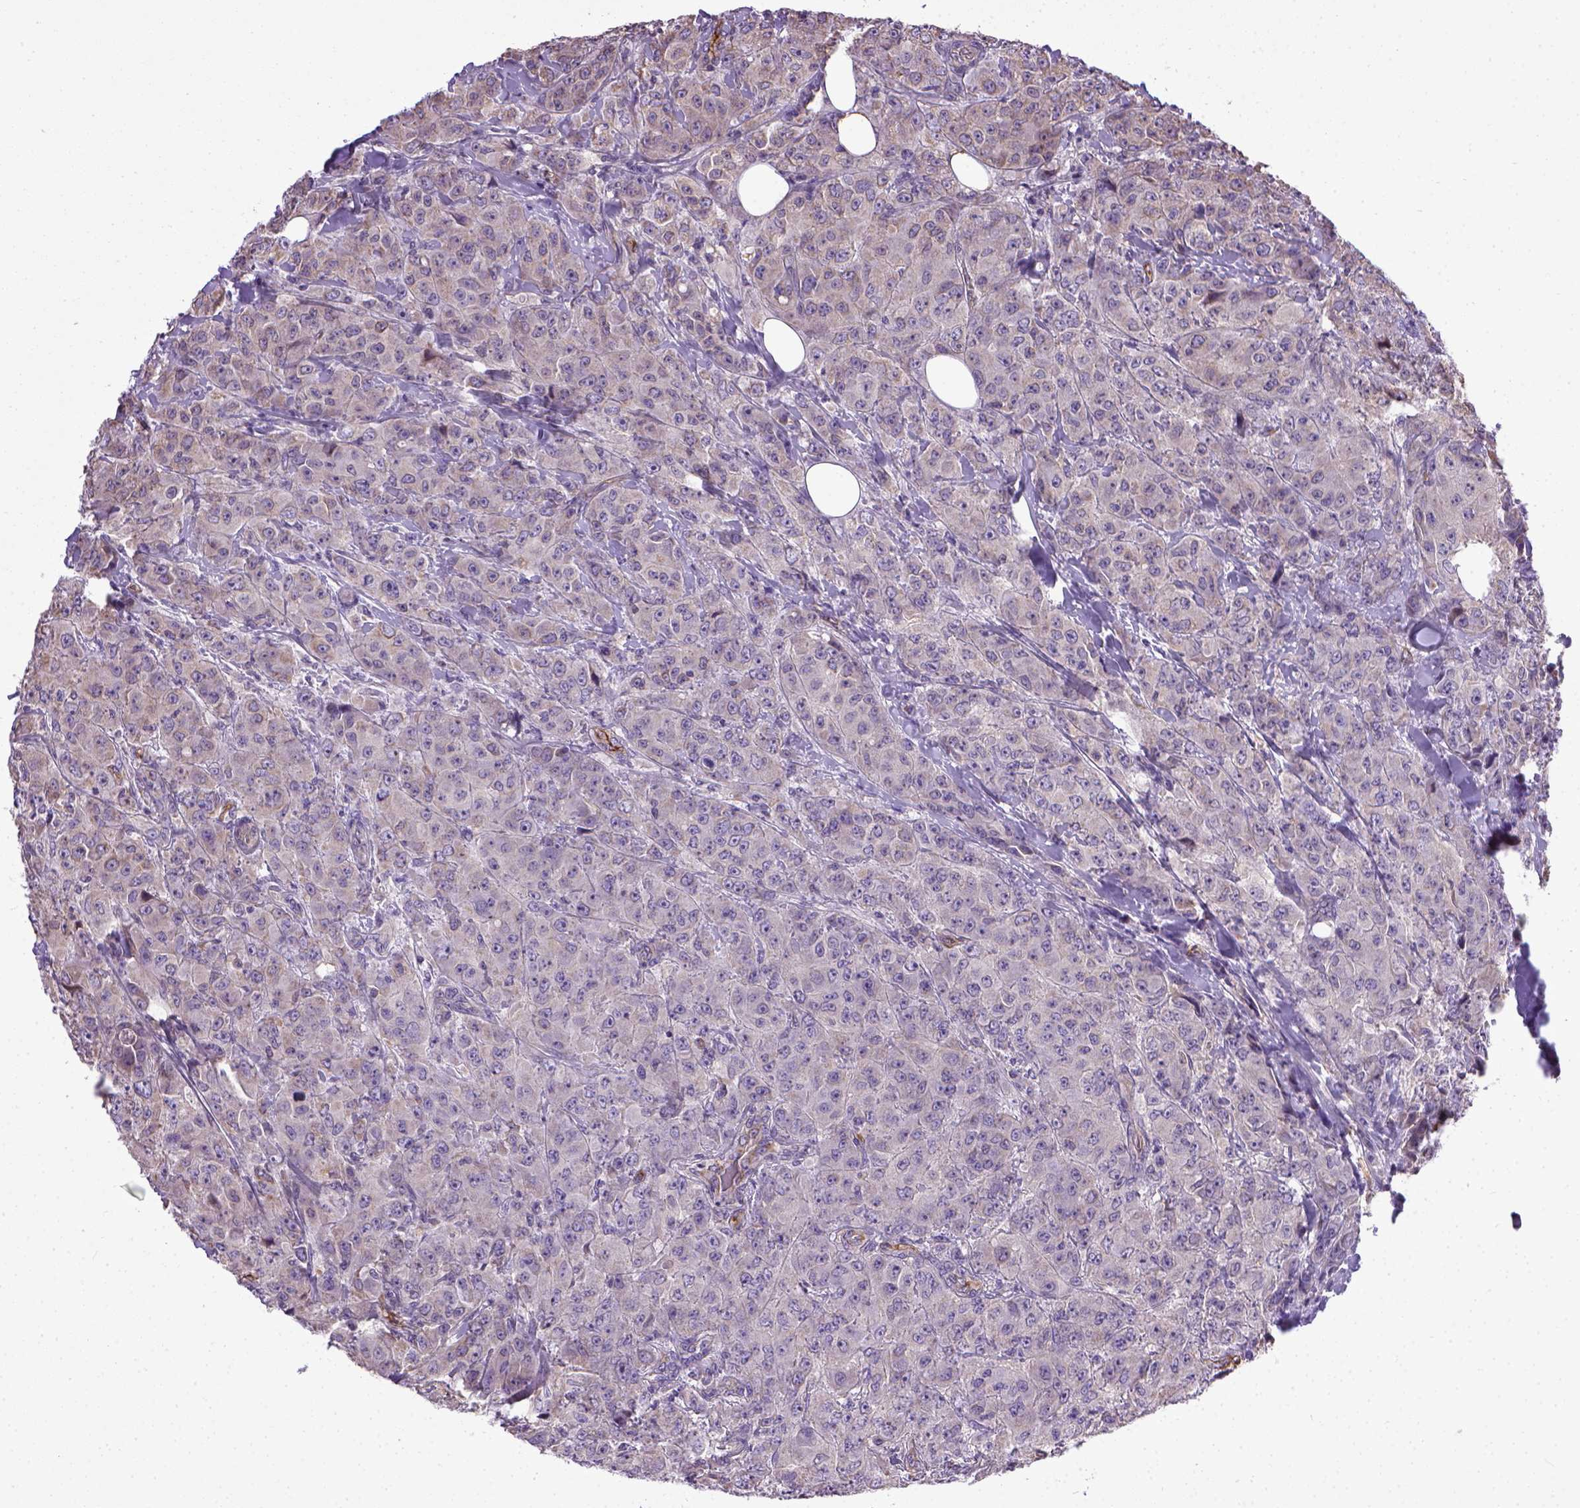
{"staining": {"intensity": "weak", "quantity": "<25%", "location": "cytoplasmic/membranous"}, "tissue": "breast cancer", "cell_type": "Tumor cells", "image_type": "cancer", "snomed": [{"axis": "morphology", "description": "Duct carcinoma"}, {"axis": "topography", "description": "Breast"}], "caption": "Image shows no significant protein positivity in tumor cells of breast intraductal carcinoma. (Immunohistochemistry, brightfield microscopy, high magnification).", "gene": "ENG", "patient": {"sex": "female", "age": 43}}